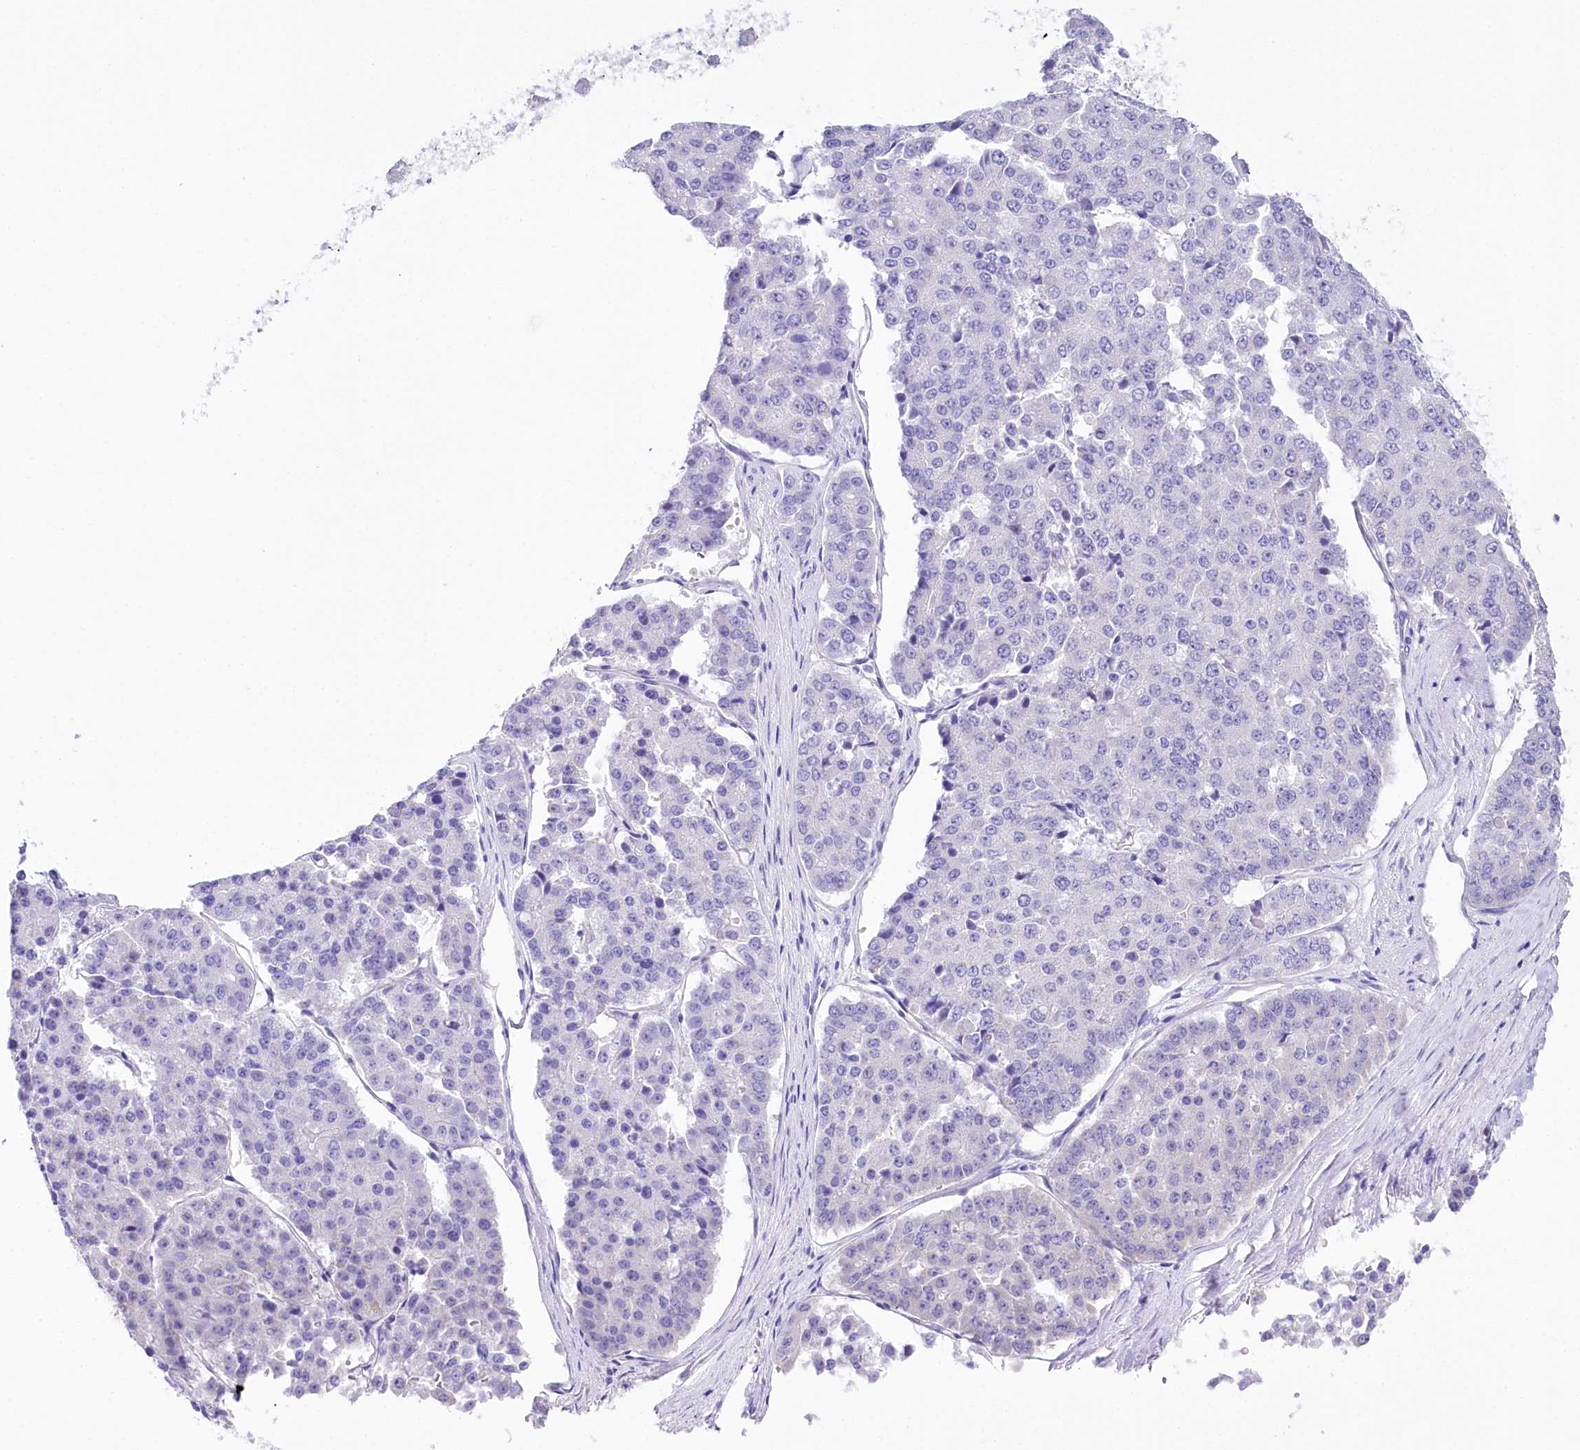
{"staining": {"intensity": "negative", "quantity": "none", "location": "none"}, "tissue": "pancreatic cancer", "cell_type": "Tumor cells", "image_type": "cancer", "snomed": [{"axis": "morphology", "description": "Adenocarcinoma, NOS"}, {"axis": "topography", "description": "Pancreas"}], "caption": "Immunohistochemistry of human pancreatic cancer displays no positivity in tumor cells.", "gene": "CSN3", "patient": {"sex": "male", "age": 50}}